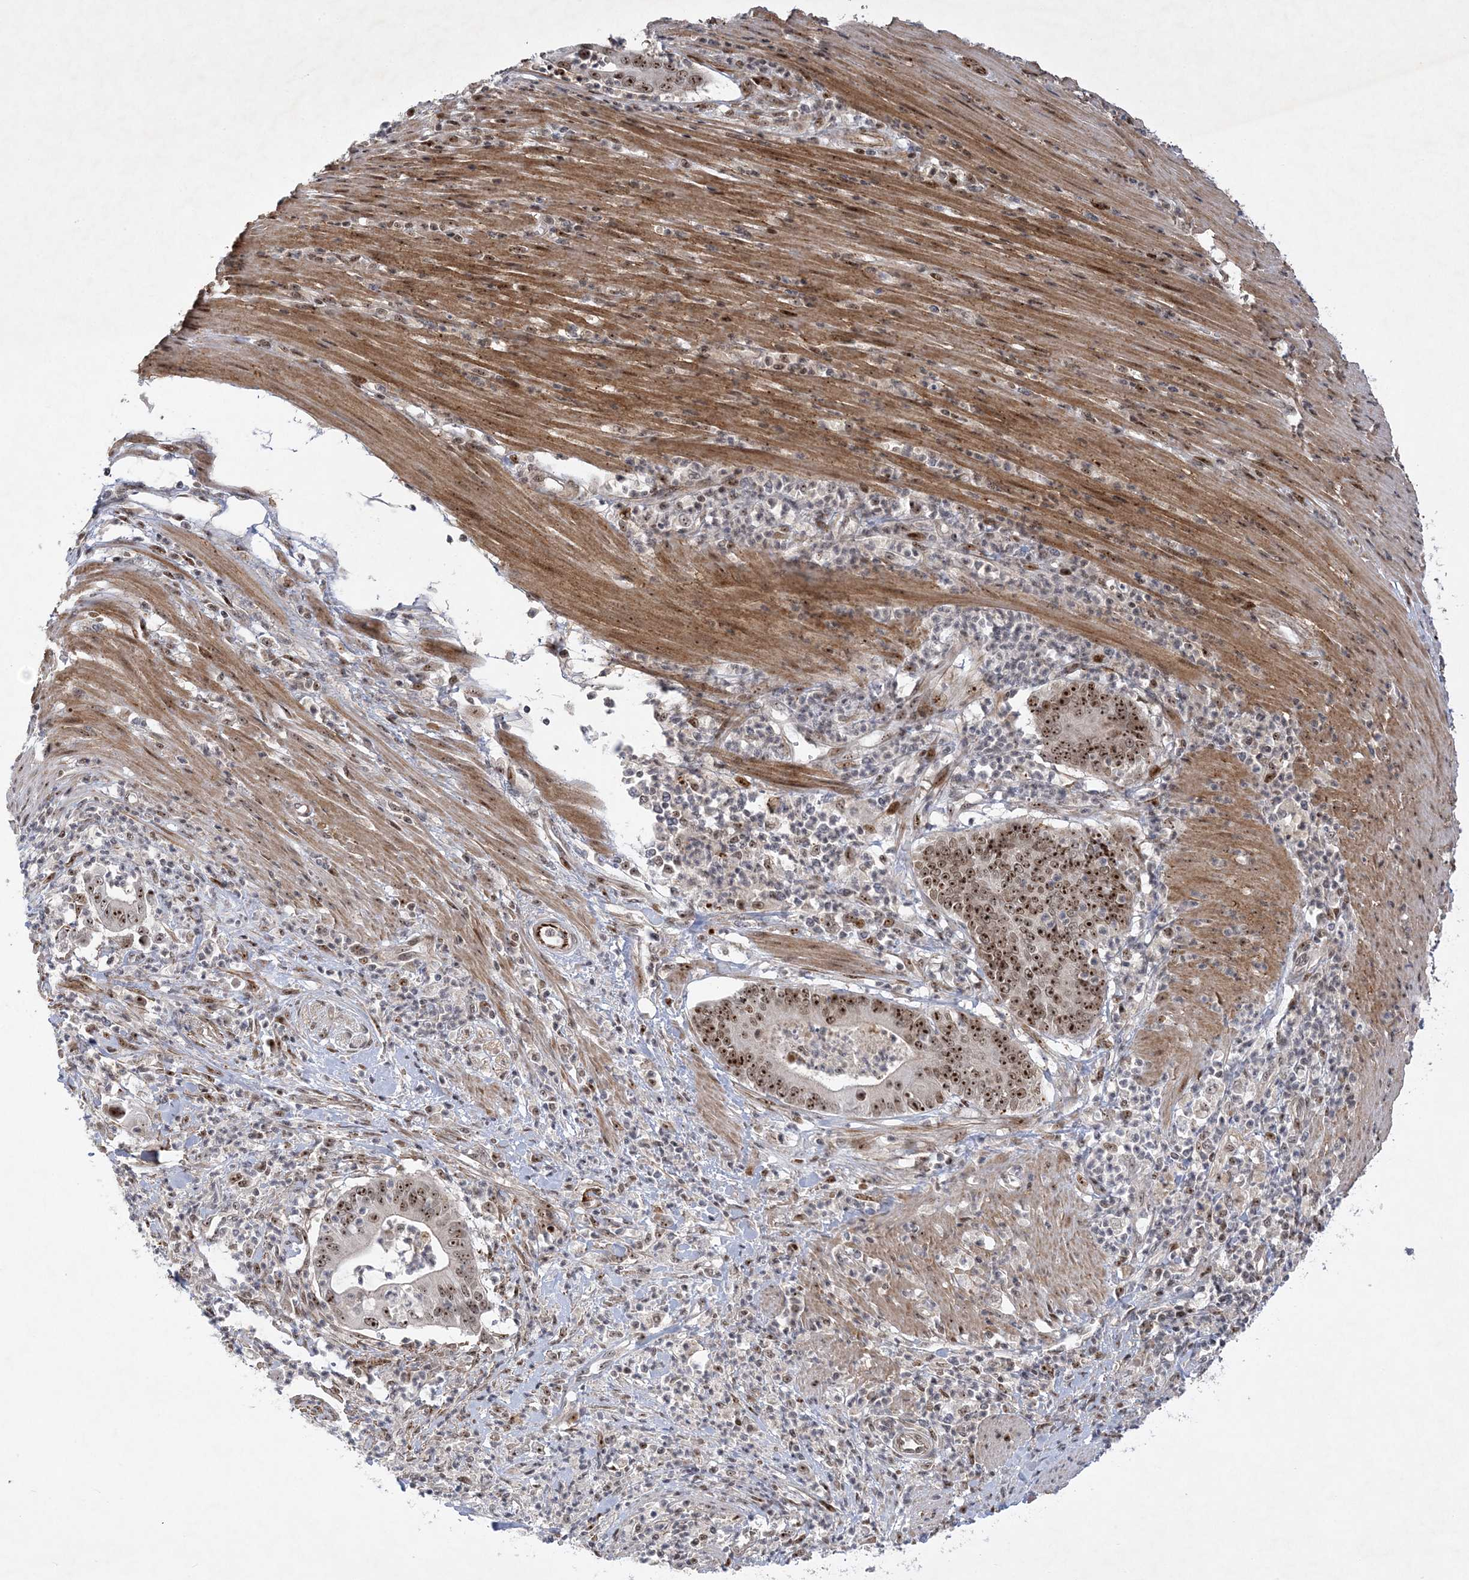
{"staining": {"intensity": "strong", "quantity": ">75%", "location": "nuclear"}, "tissue": "pancreatic cancer", "cell_type": "Tumor cells", "image_type": "cancer", "snomed": [{"axis": "morphology", "description": "Adenocarcinoma, NOS"}, {"axis": "topography", "description": "Pancreas"}], "caption": "Immunohistochemical staining of human pancreatic cancer shows strong nuclear protein positivity in about >75% of tumor cells.", "gene": "NPM3", "patient": {"sex": "male", "age": 69}}